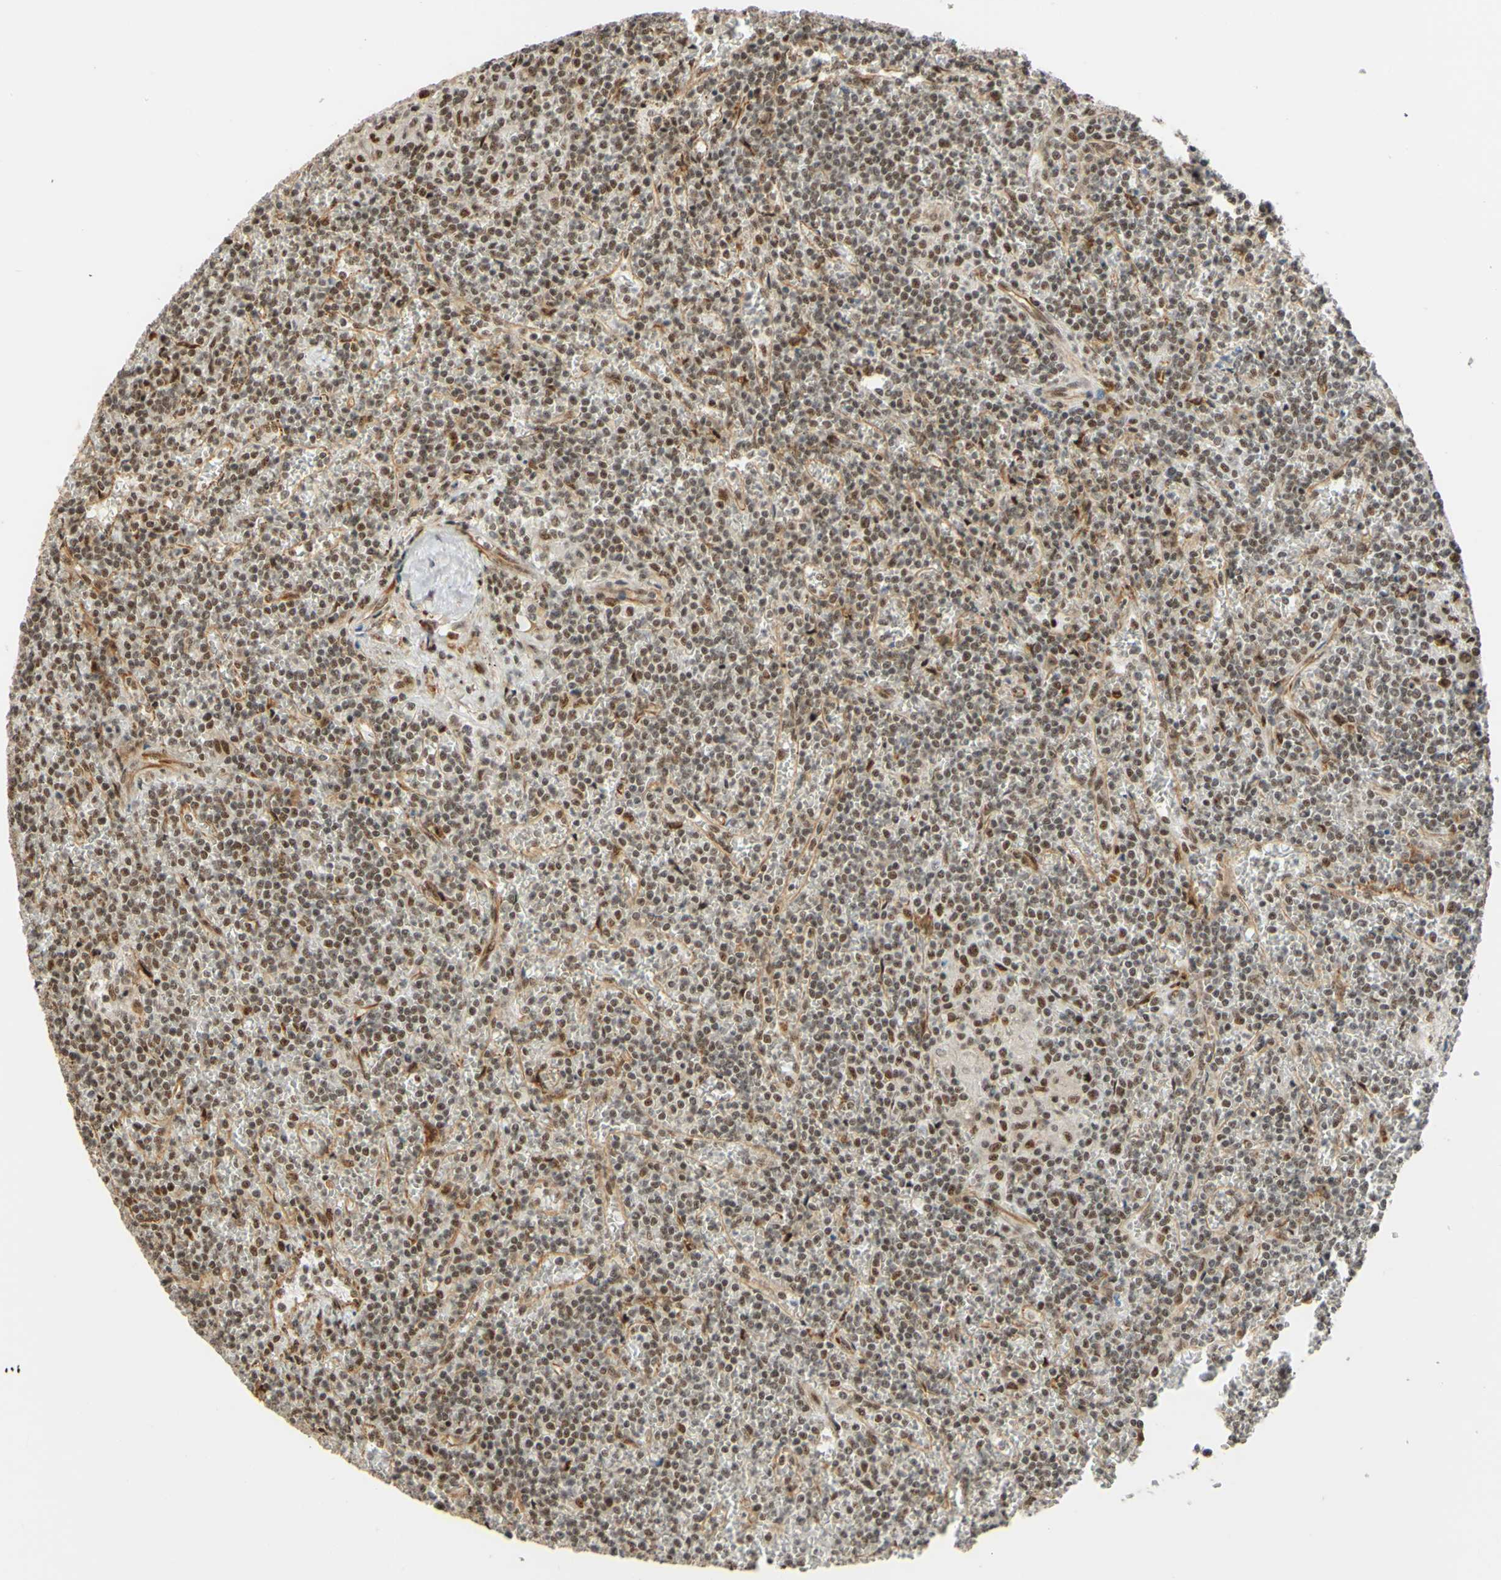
{"staining": {"intensity": "moderate", "quantity": ">75%", "location": "nuclear"}, "tissue": "lymphoma", "cell_type": "Tumor cells", "image_type": "cancer", "snomed": [{"axis": "morphology", "description": "Malignant lymphoma, non-Hodgkin's type, Low grade"}, {"axis": "topography", "description": "Spleen"}], "caption": "Immunohistochemical staining of lymphoma reveals moderate nuclear protein expression in approximately >75% of tumor cells. (DAB (3,3'-diaminobenzidine) IHC, brown staining for protein, blue staining for nuclei).", "gene": "SAP18", "patient": {"sex": "female", "age": 19}}